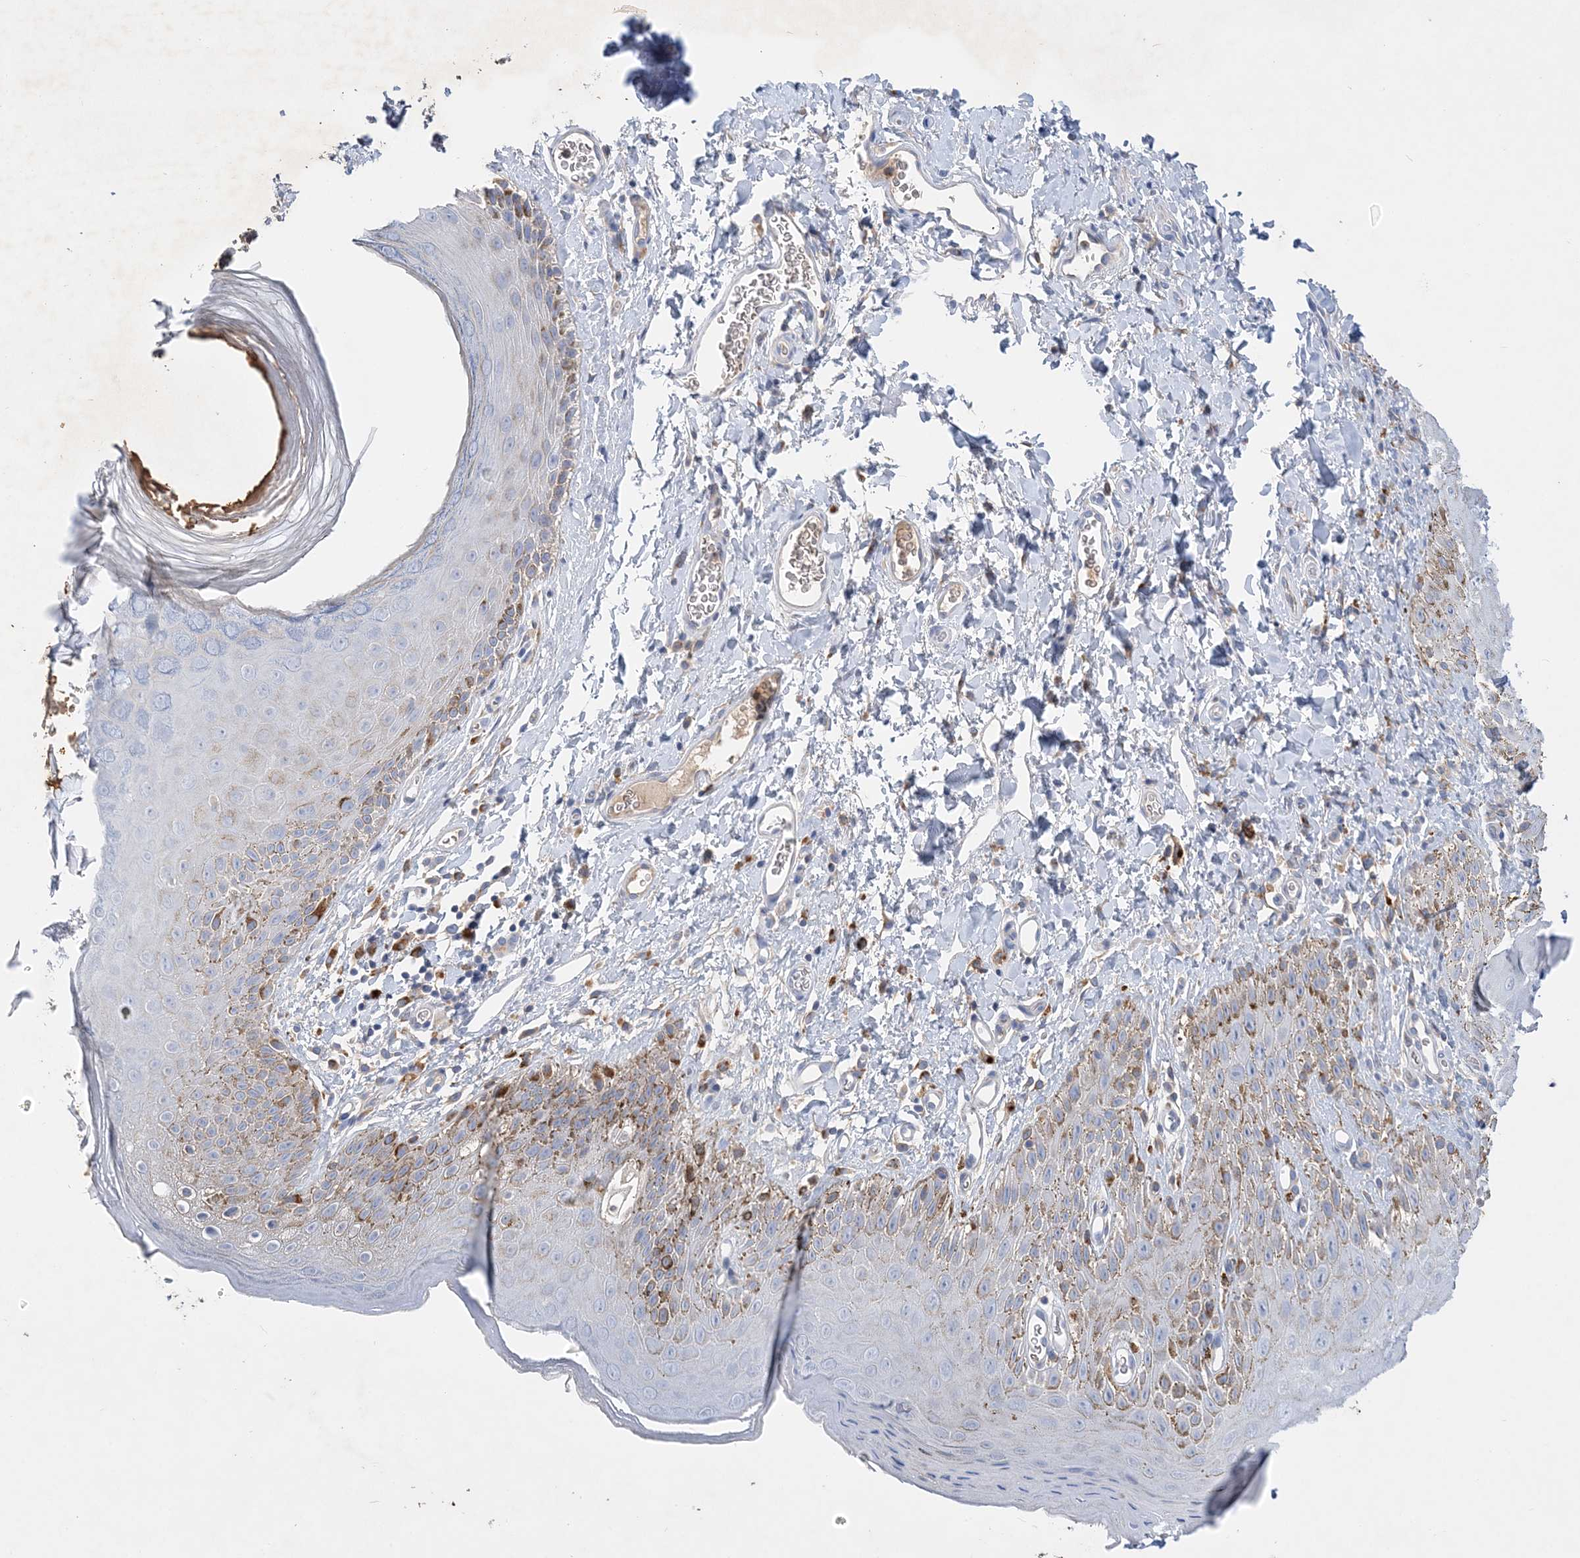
{"staining": {"intensity": "moderate", "quantity": "<25%", "location": "cytoplasmic/membranous"}, "tissue": "skin", "cell_type": "Epidermal cells", "image_type": "normal", "snomed": [{"axis": "morphology", "description": "Normal tissue, NOS"}, {"axis": "topography", "description": "Anal"}], "caption": "Protein positivity by immunohistochemistry reveals moderate cytoplasmic/membranous staining in about <25% of epidermal cells in normal skin. Using DAB (brown) and hematoxylin (blue) stains, captured at high magnification using brightfield microscopy.", "gene": "GRINA", "patient": {"sex": "male", "age": 44}}